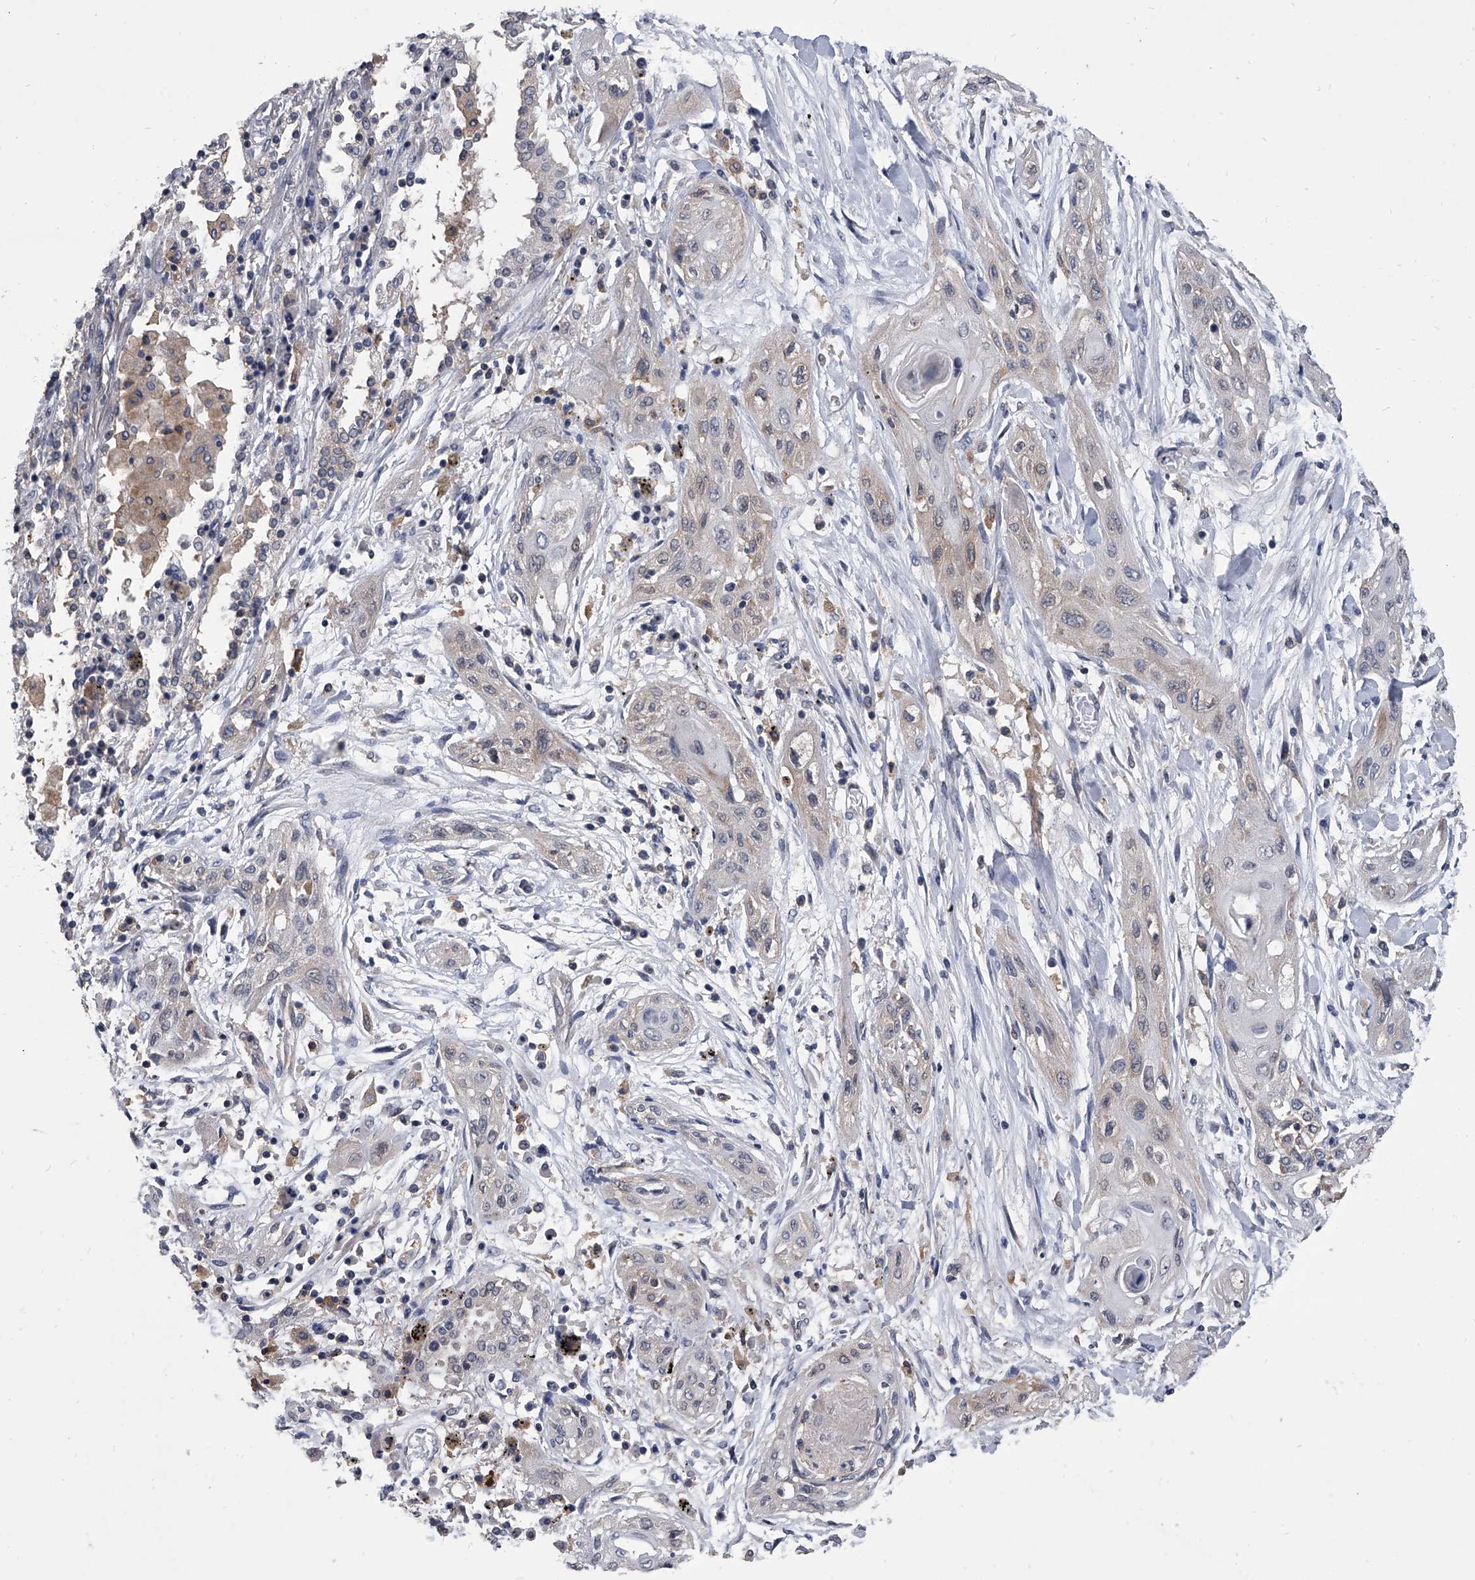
{"staining": {"intensity": "negative", "quantity": "none", "location": "none"}, "tissue": "lung cancer", "cell_type": "Tumor cells", "image_type": "cancer", "snomed": [{"axis": "morphology", "description": "Squamous cell carcinoma, NOS"}, {"axis": "topography", "description": "Lung"}], "caption": "This is an immunohistochemistry (IHC) photomicrograph of human lung squamous cell carcinoma. There is no staining in tumor cells.", "gene": "MAP4K3", "patient": {"sex": "female", "age": 47}}